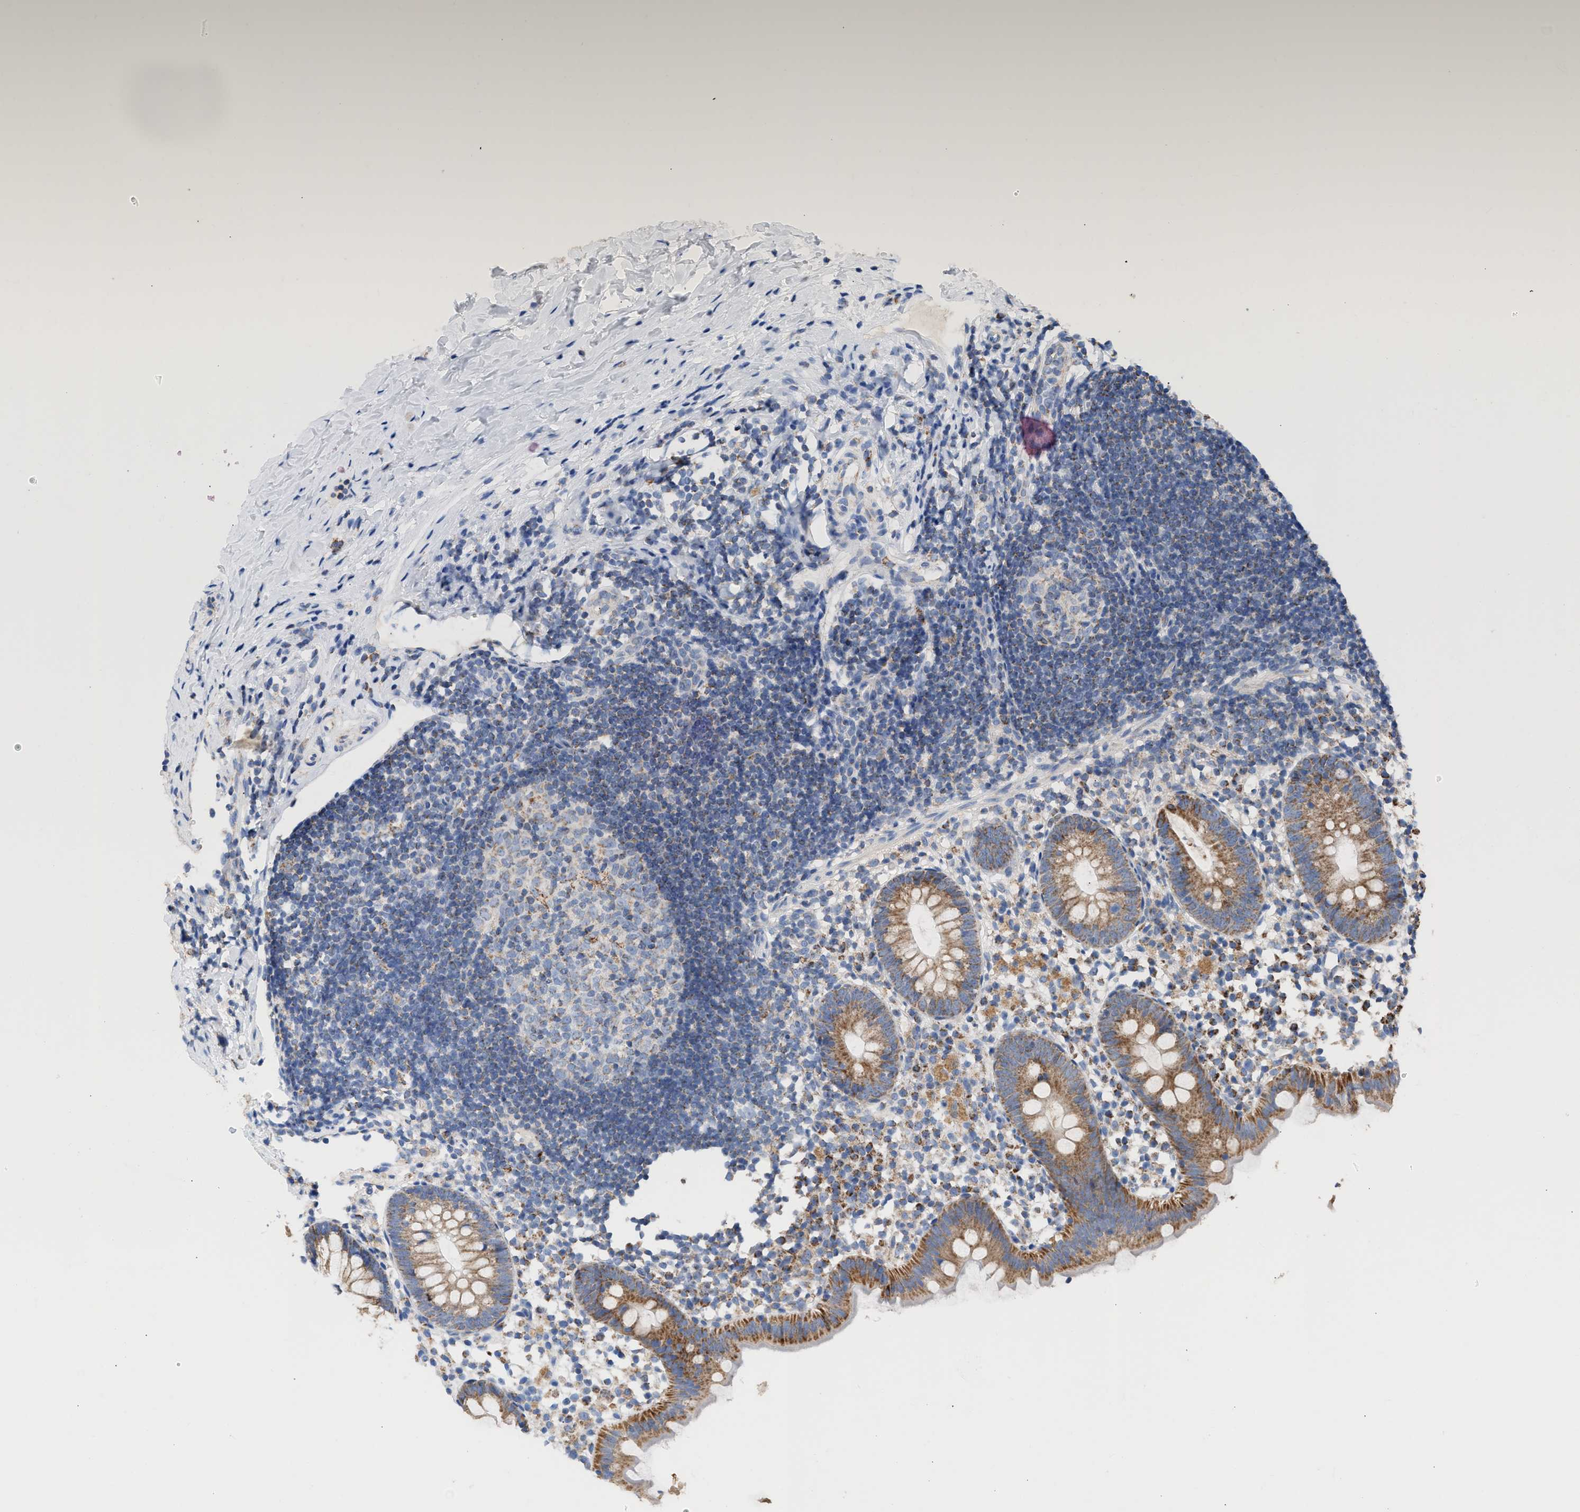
{"staining": {"intensity": "moderate", "quantity": ">75%", "location": "cytoplasmic/membranous"}, "tissue": "appendix", "cell_type": "Glandular cells", "image_type": "normal", "snomed": [{"axis": "morphology", "description": "Normal tissue, NOS"}, {"axis": "topography", "description": "Appendix"}], "caption": "Appendix stained with DAB (3,3'-diaminobenzidine) immunohistochemistry (IHC) exhibits medium levels of moderate cytoplasmic/membranous positivity in approximately >75% of glandular cells.", "gene": "ACOT13", "patient": {"sex": "female", "age": 20}}